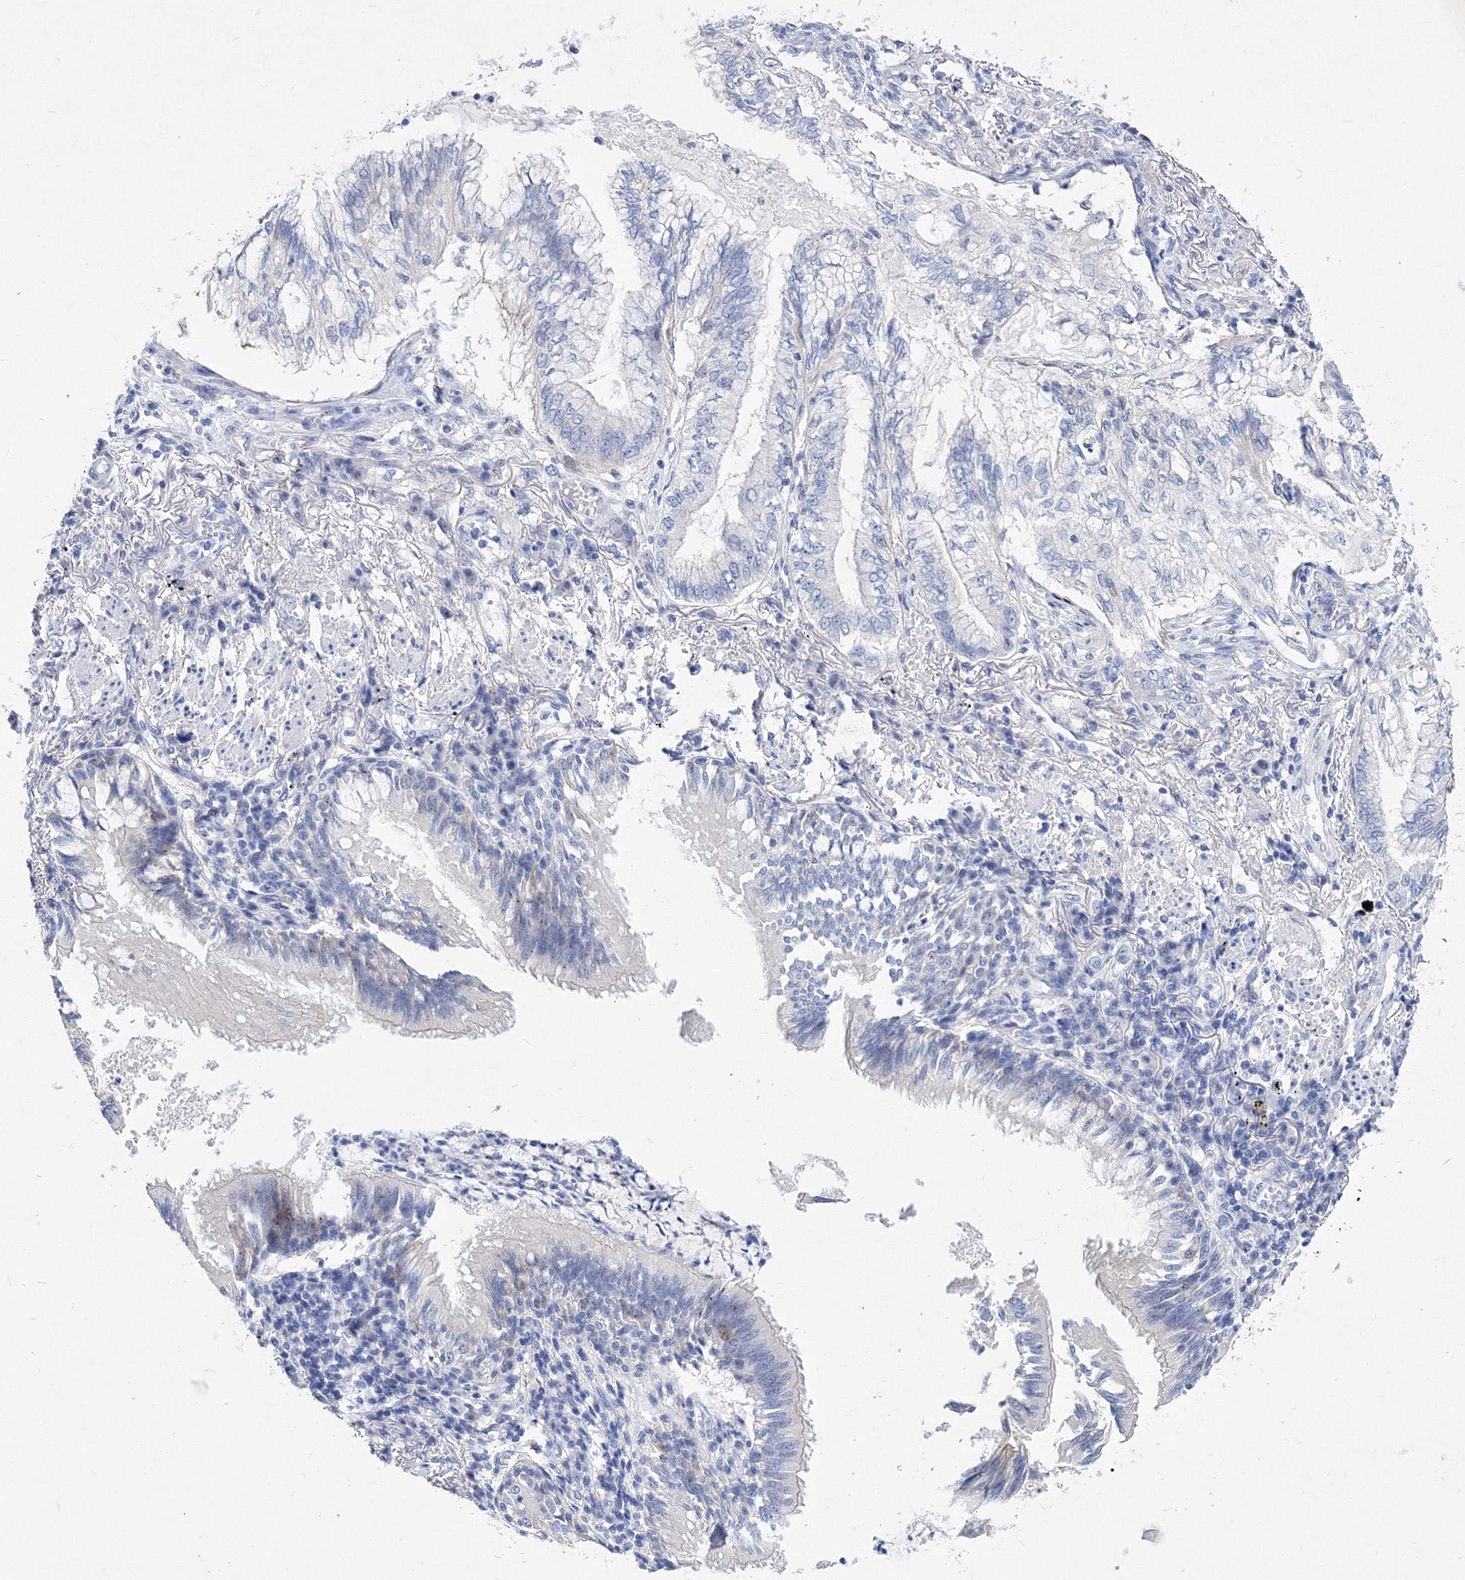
{"staining": {"intensity": "negative", "quantity": "none", "location": "none"}, "tissue": "lung cancer", "cell_type": "Tumor cells", "image_type": "cancer", "snomed": [{"axis": "morphology", "description": "Adenocarcinoma, NOS"}, {"axis": "topography", "description": "Lung"}], "caption": "This is an immunohistochemistry micrograph of human lung cancer. There is no expression in tumor cells.", "gene": "GPN1", "patient": {"sex": "female", "age": 70}}